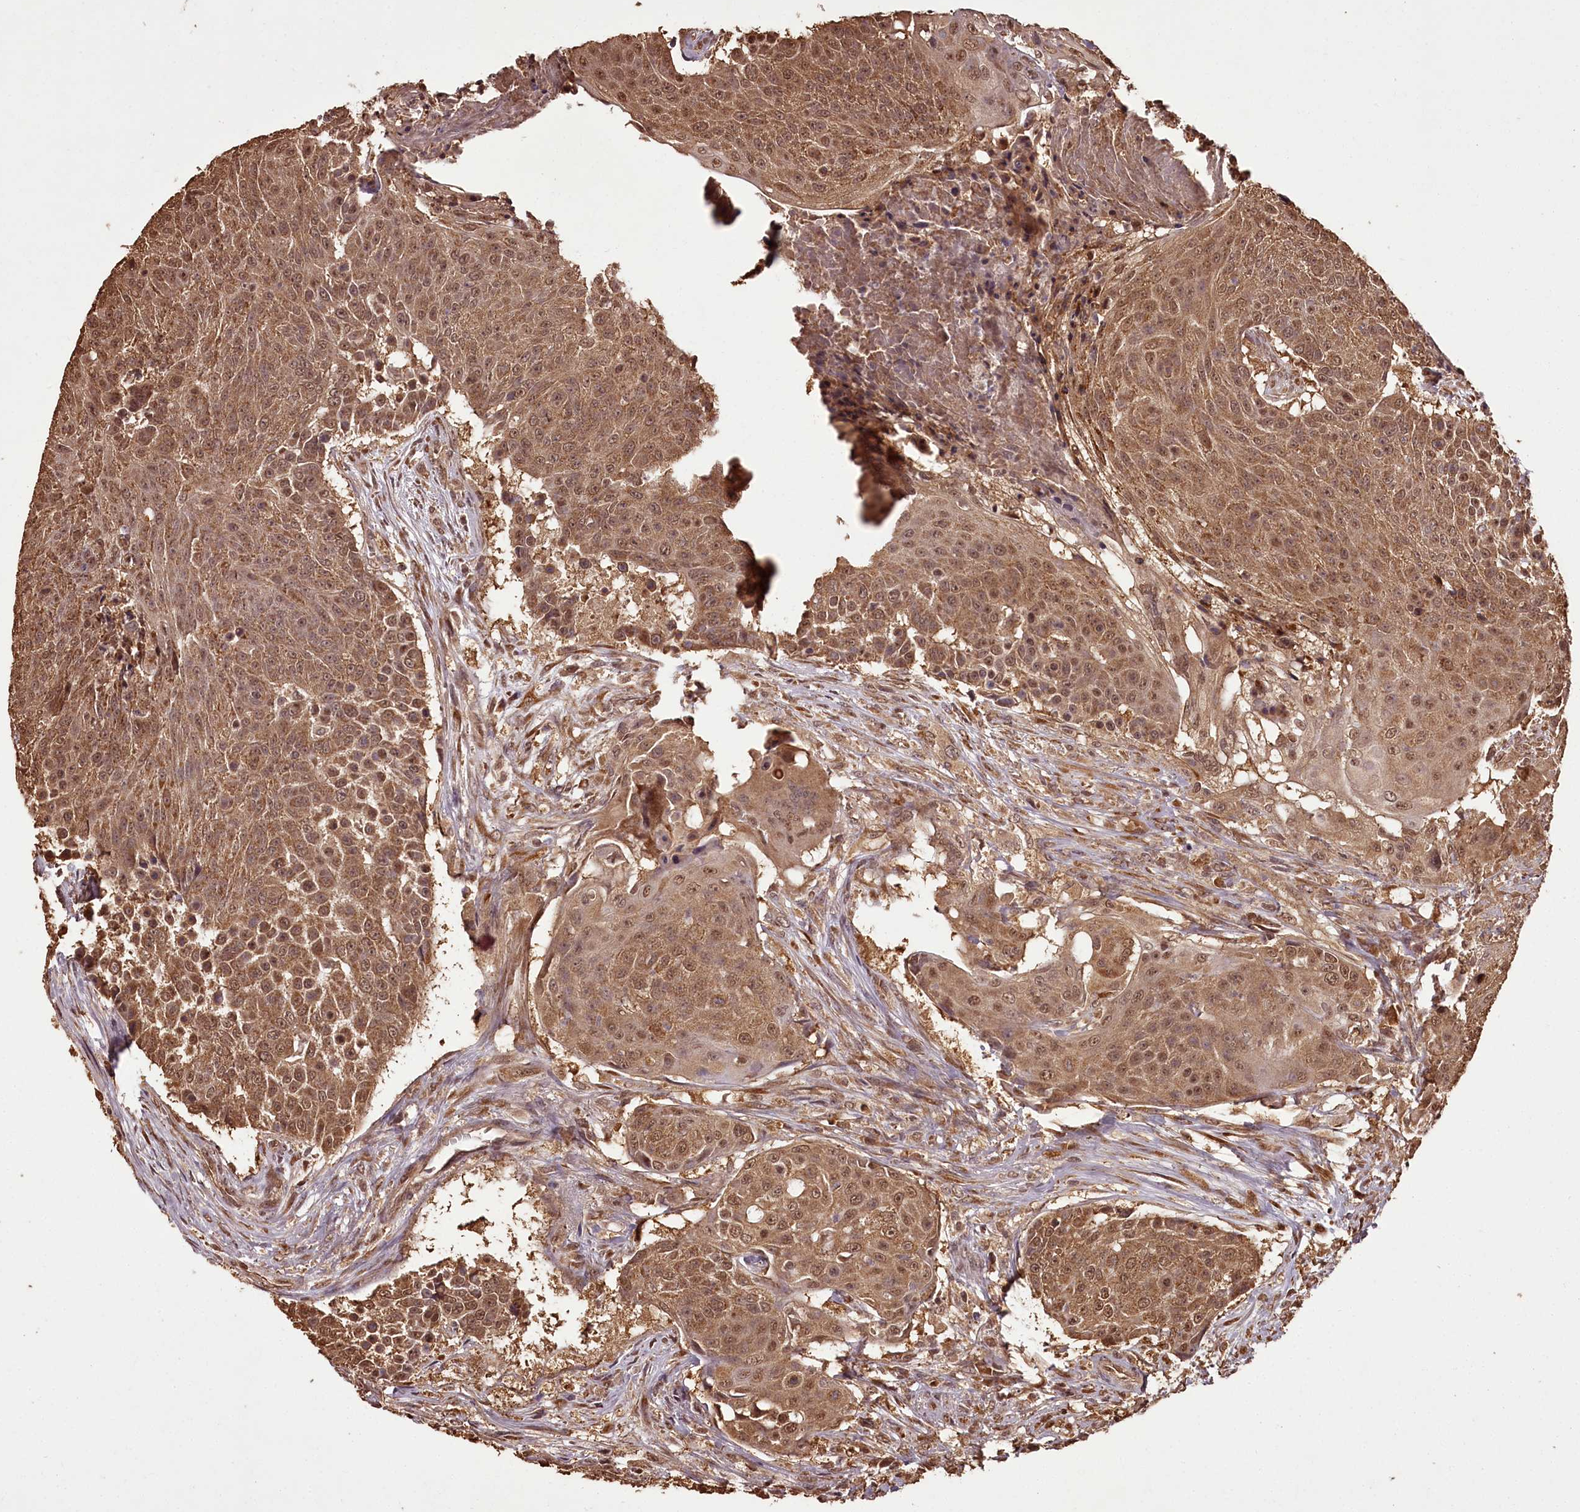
{"staining": {"intensity": "moderate", "quantity": ">75%", "location": "cytoplasmic/membranous,nuclear"}, "tissue": "urothelial cancer", "cell_type": "Tumor cells", "image_type": "cancer", "snomed": [{"axis": "morphology", "description": "Urothelial carcinoma, High grade"}, {"axis": "topography", "description": "Urinary bladder"}], "caption": "This is an image of immunohistochemistry staining of urothelial cancer, which shows moderate staining in the cytoplasmic/membranous and nuclear of tumor cells.", "gene": "NPRL2", "patient": {"sex": "female", "age": 63}}